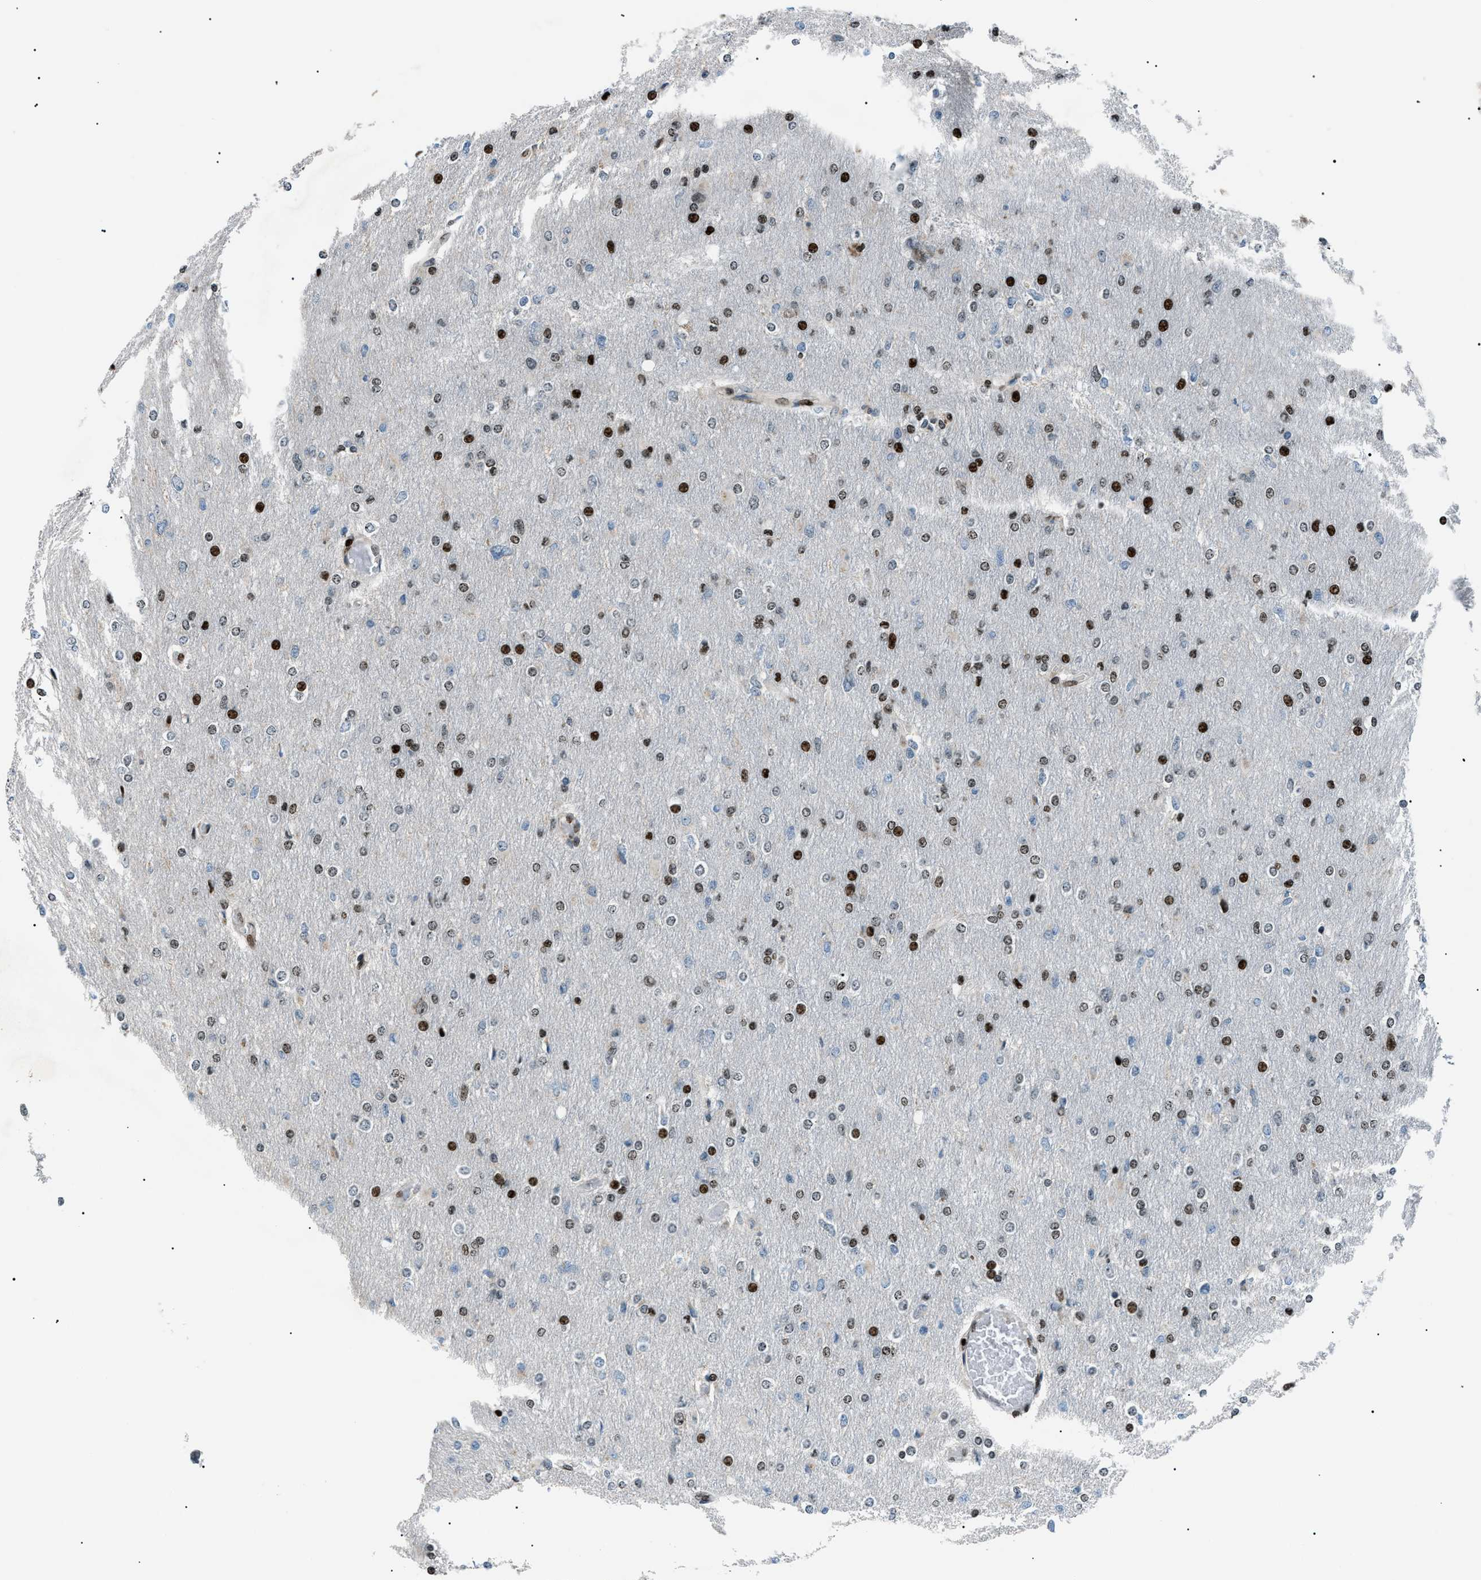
{"staining": {"intensity": "moderate", "quantity": "25%-75%", "location": "nuclear"}, "tissue": "glioma", "cell_type": "Tumor cells", "image_type": "cancer", "snomed": [{"axis": "morphology", "description": "Glioma, malignant, High grade"}, {"axis": "topography", "description": "Cerebral cortex"}], "caption": "This is an image of immunohistochemistry (IHC) staining of malignant glioma (high-grade), which shows moderate expression in the nuclear of tumor cells.", "gene": "PRKX", "patient": {"sex": "female", "age": 36}}